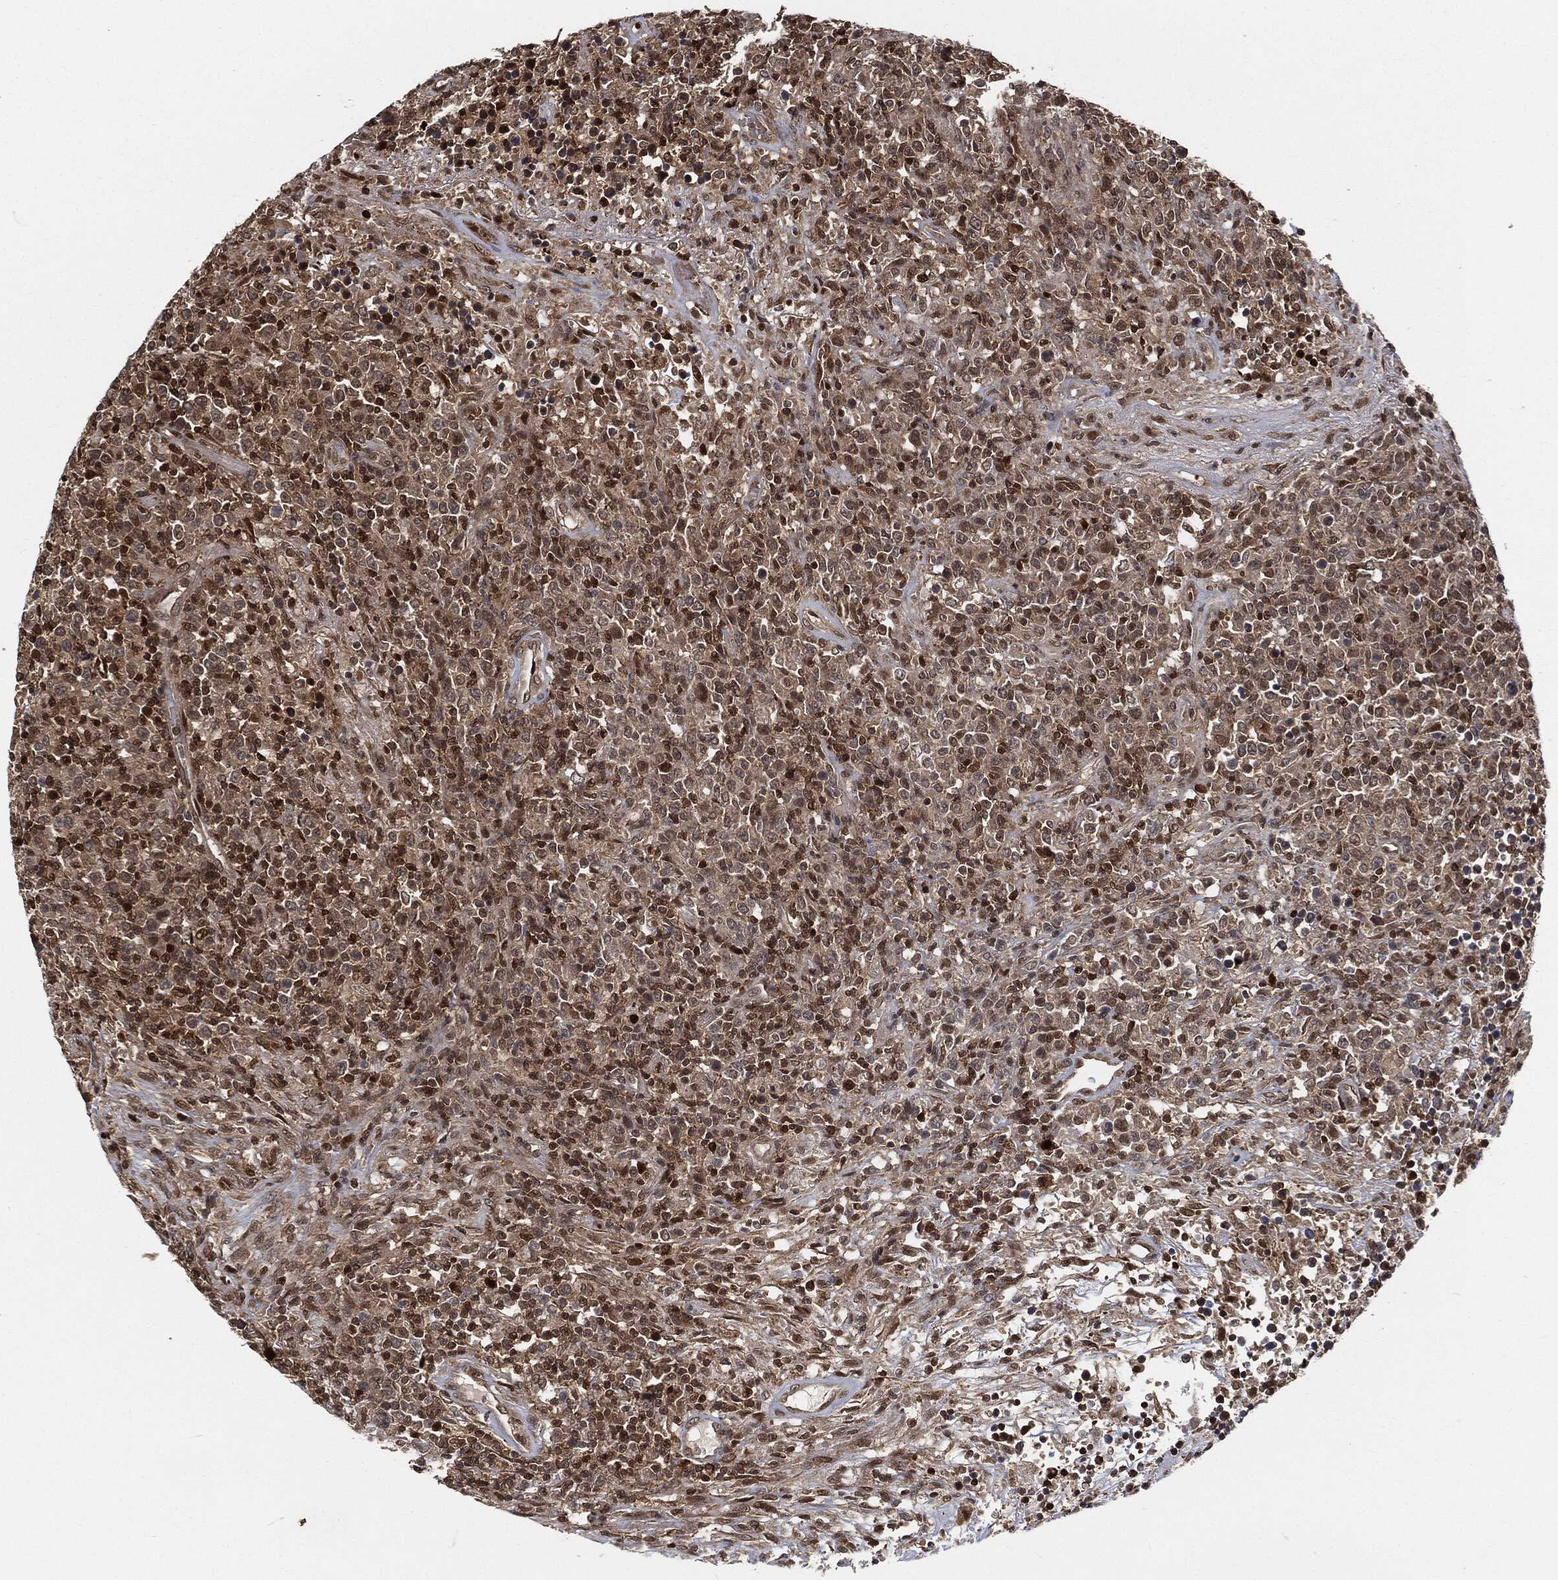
{"staining": {"intensity": "moderate", "quantity": "25%-75%", "location": "cytoplasmic/membranous,nuclear"}, "tissue": "lymphoma", "cell_type": "Tumor cells", "image_type": "cancer", "snomed": [{"axis": "morphology", "description": "Malignant lymphoma, non-Hodgkin's type, High grade"}, {"axis": "topography", "description": "Lung"}], "caption": "Lymphoma stained with IHC shows moderate cytoplasmic/membranous and nuclear positivity in approximately 25%-75% of tumor cells.", "gene": "CUTA", "patient": {"sex": "male", "age": 79}}